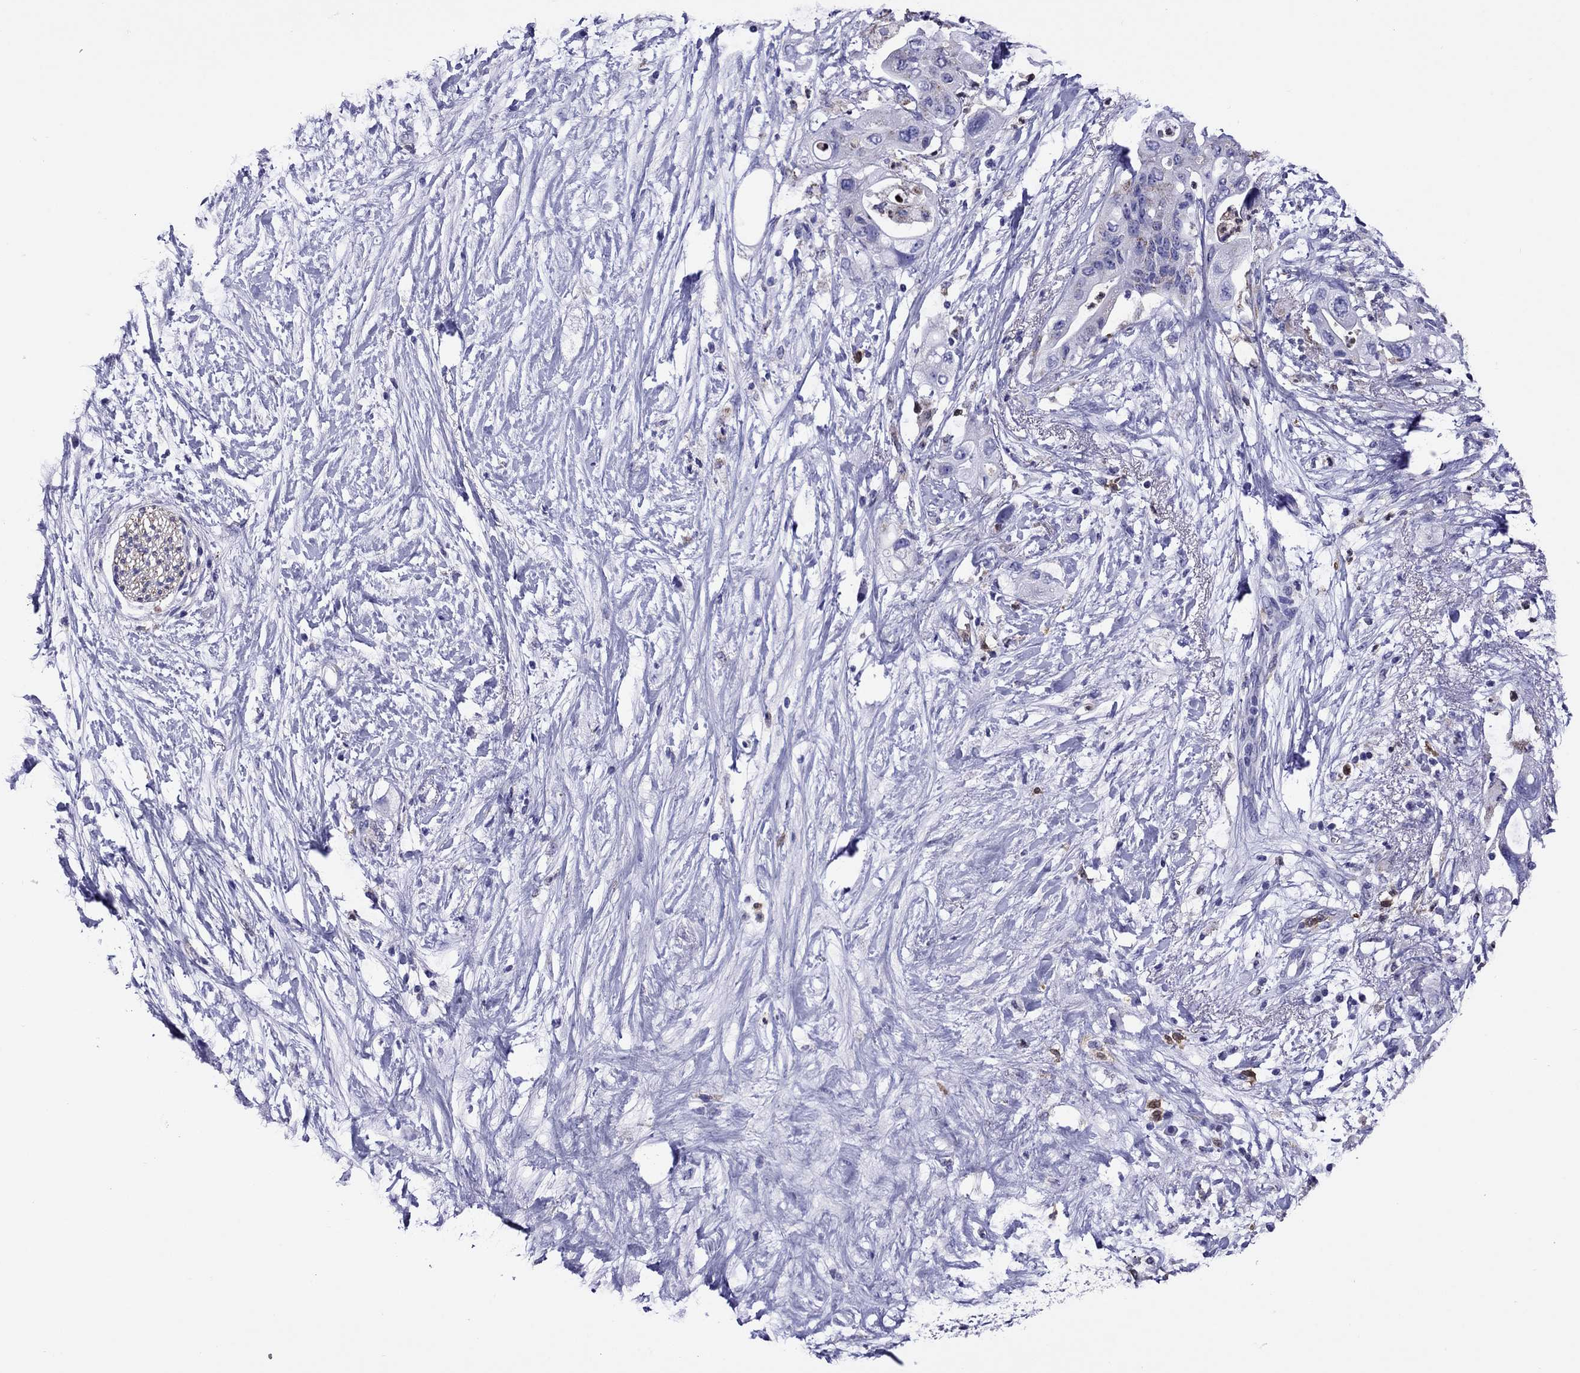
{"staining": {"intensity": "negative", "quantity": "none", "location": "none"}, "tissue": "pancreatic cancer", "cell_type": "Tumor cells", "image_type": "cancer", "snomed": [{"axis": "morphology", "description": "Adenocarcinoma, NOS"}, {"axis": "topography", "description": "Pancreas"}], "caption": "Immunohistochemical staining of human adenocarcinoma (pancreatic) demonstrates no significant expression in tumor cells.", "gene": "SCG2", "patient": {"sex": "female", "age": 72}}